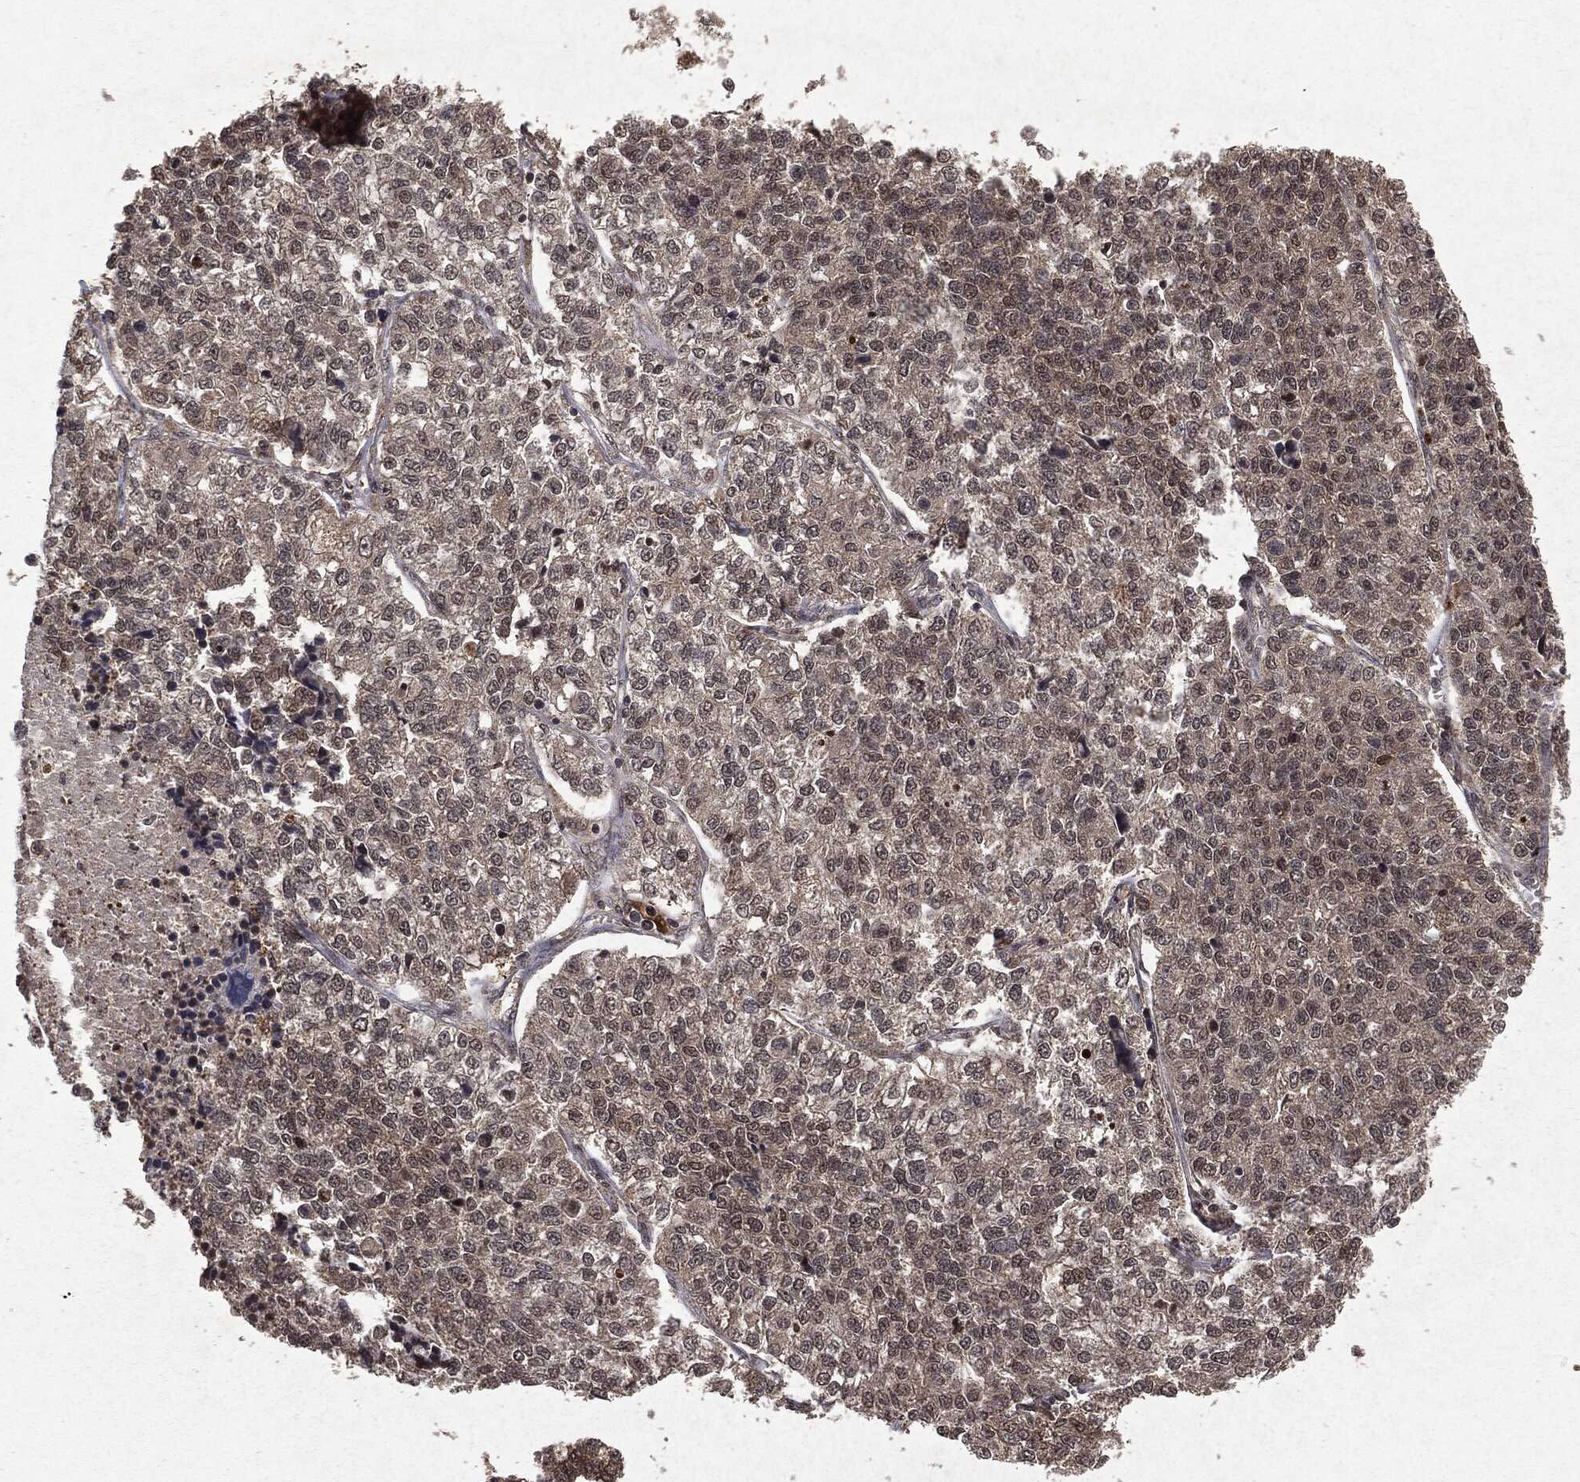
{"staining": {"intensity": "negative", "quantity": "none", "location": "none"}, "tissue": "lung cancer", "cell_type": "Tumor cells", "image_type": "cancer", "snomed": [{"axis": "morphology", "description": "Adenocarcinoma, NOS"}, {"axis": "topography", "description": "Lung"}], "caption": "Immunohistochemical staining of adenocarcinoma (lung) reveals no significant positivity in tumor cells. Nuclei are stained in blue.", "gene": "PEBP1", "patient": {"sex": "male", "age": 49}}